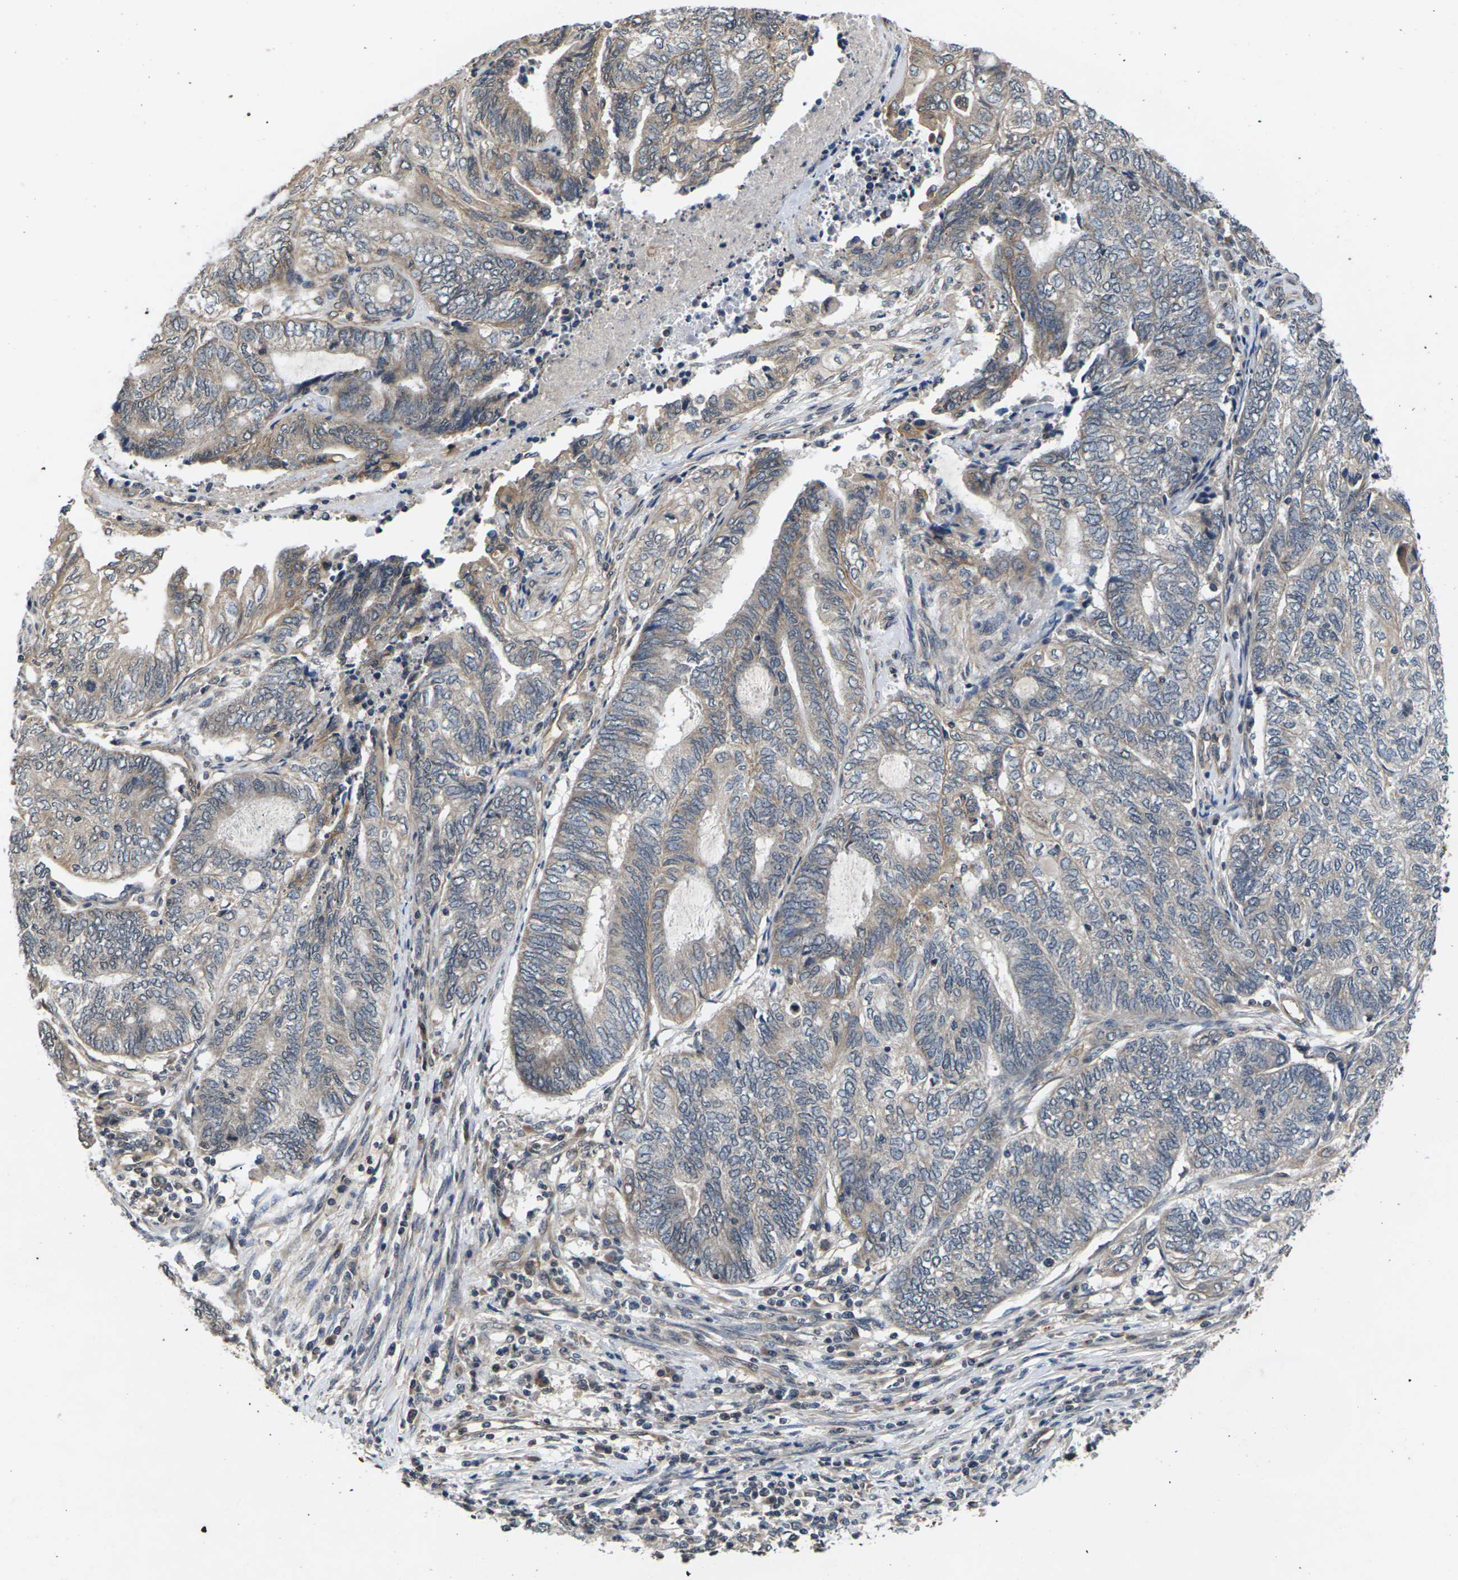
{"staining": {"intensity": "weak", "quantity": ">75%", "location": "cytoplasmic/membranous"}, "tissue": "endometrial cancer", "cell_type": "Tumor cells", "image_type": "cancer", "snomed": [{"axis": "morphology", "description": "Adenocarcinoma, NOS"}, {"axis": "topography", "description": "Uterus"}, {"axis": "topography", "description": "Endometrium"}], "caption": "Endometrial adenocarcinoma stained with DAB (3,3'-diaminobenzidine) immunohistochemistry demonstrates low levels of weak cytoplasmic/membranous expression in approximately >75% of tumor cells. (Stains: DAB (3,3'-diaminobenzidine) in brown, nuclei in blue, Microscopy: brightfield microscopy at high magnification).", "gene": "DKK2", "patient": {"sex": "female", "age": 70}}